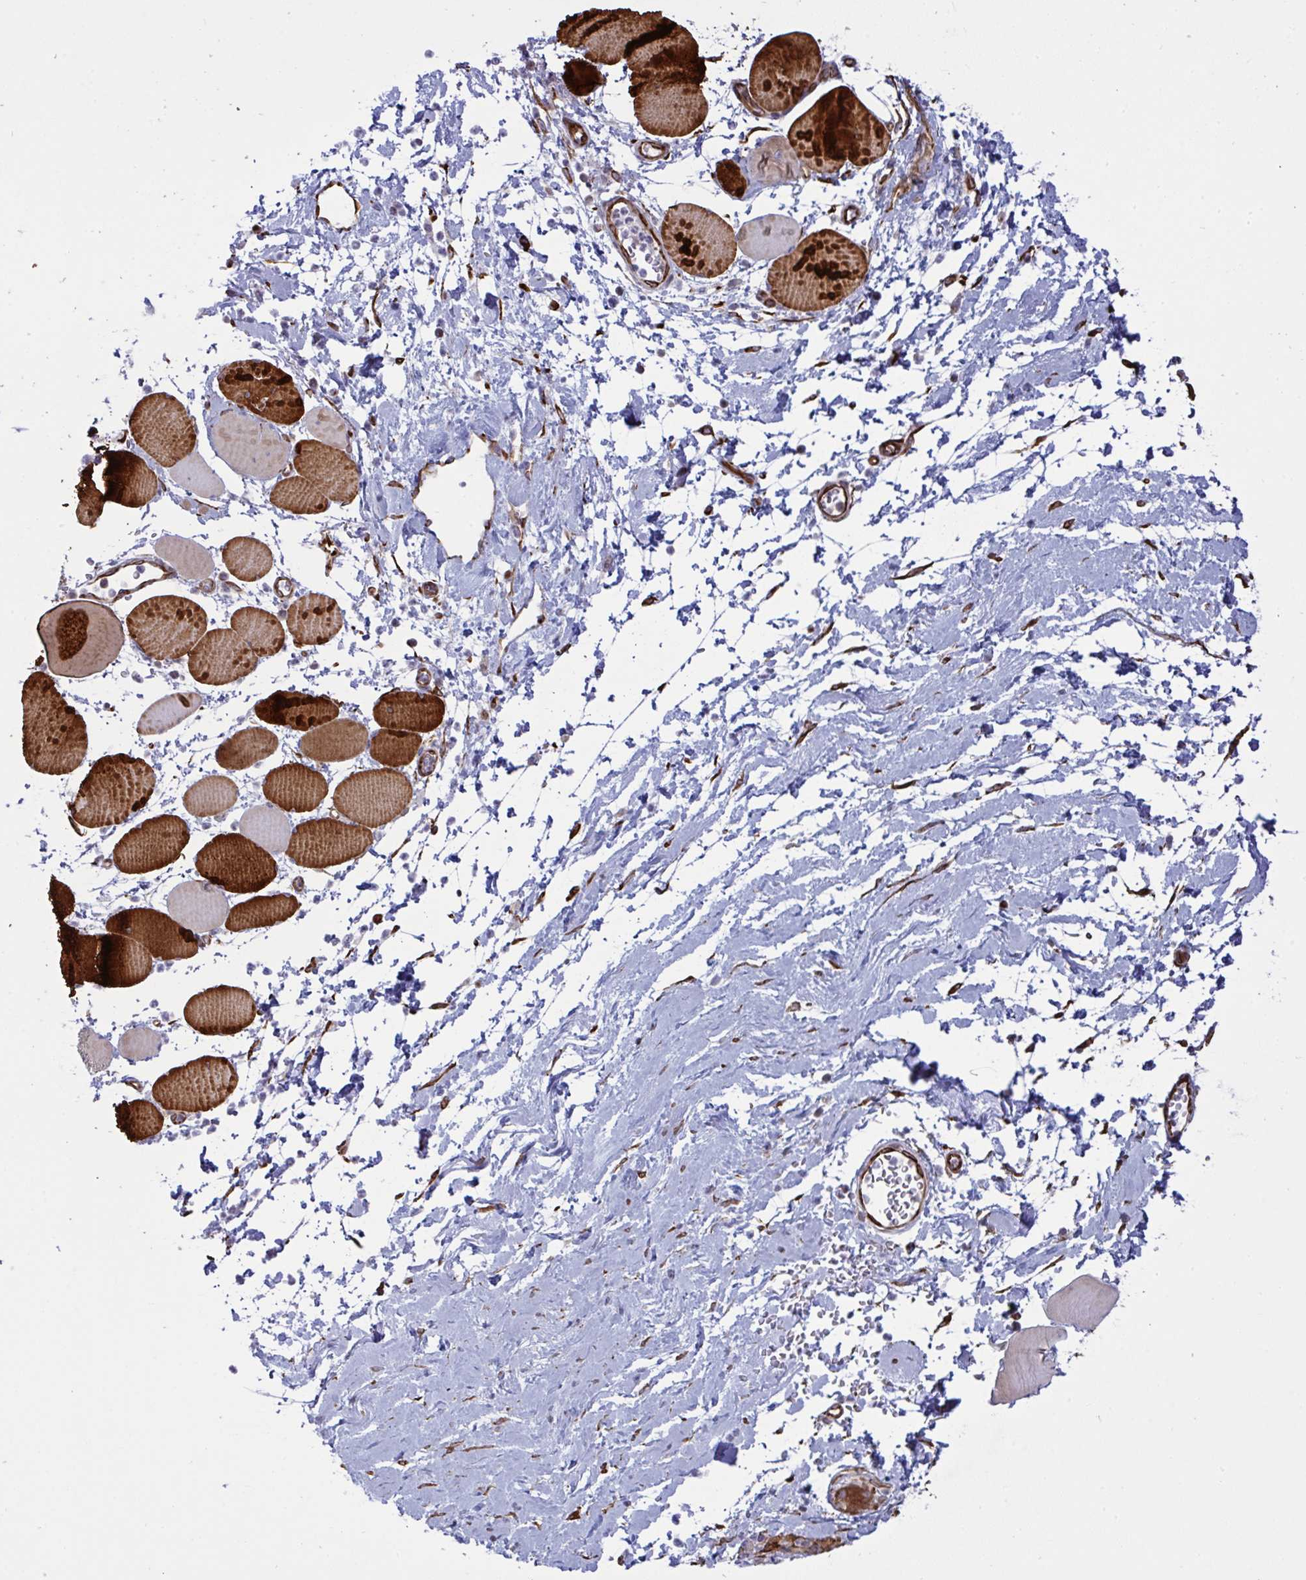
{"staining": {"intensity": "strong", "quantity": "25%-75%", "location": "cytoplasmic/membranous"}, "tissue": "skeletal muscle", "cell_type": "Myocytes", "image_type": "normal", "snomed": [{"axis": "morphology", "description": "Normal tissue, NOS"}, {"axis": "topography", "description": "Skeletal muscle"}], "caption": "A high amount of strong cytoplasmic/membranous positivity is appreciated in approximately 25%-75% of myocytes in benign skeletal muscle. The staining was performed using DAB to visualize the protein expression in brown, while the nuclei were stained in blue with hematoxylin (Magnification: 20x).", "gene": "DCBLD1", "patient": {"sex": "female", "age": 75}}